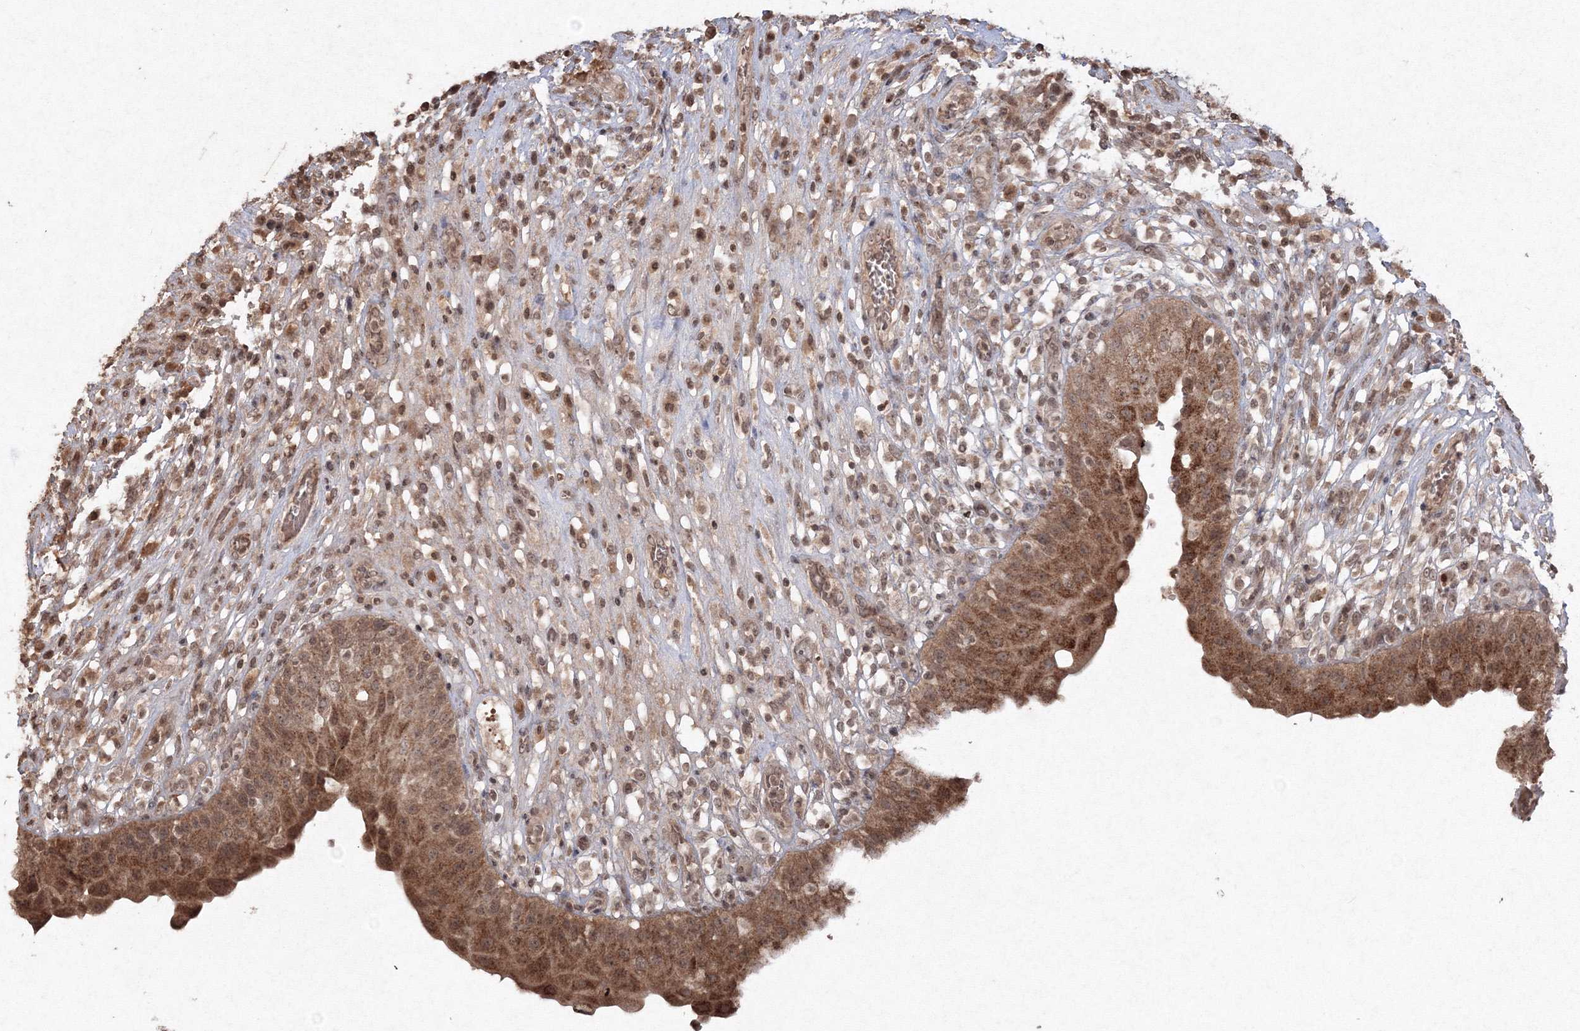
{"staining": {"intensity": "strong", "quantity": ">75%", "location": "cytoplasmic/membranous,nuclear"}, "tissue": "urinary bladder", "cell_type": "Urothelial cells", "image_type": "normal", "snomed": [{"axis": "morphology", "description": "Normal tissue, NOS"}, {"axis": "topography", "description": "Urinary bladder"}], "caption": "Immunohistochemistry (IHC) (DAB) staining of unremarkable human urinary bladder shows strong cytoplasmic/membranous,nuclear protein expression in approximately >75% of urothelial cells.", "gene": "PEX13", "patient": {"sex": "female", "age": 62}}